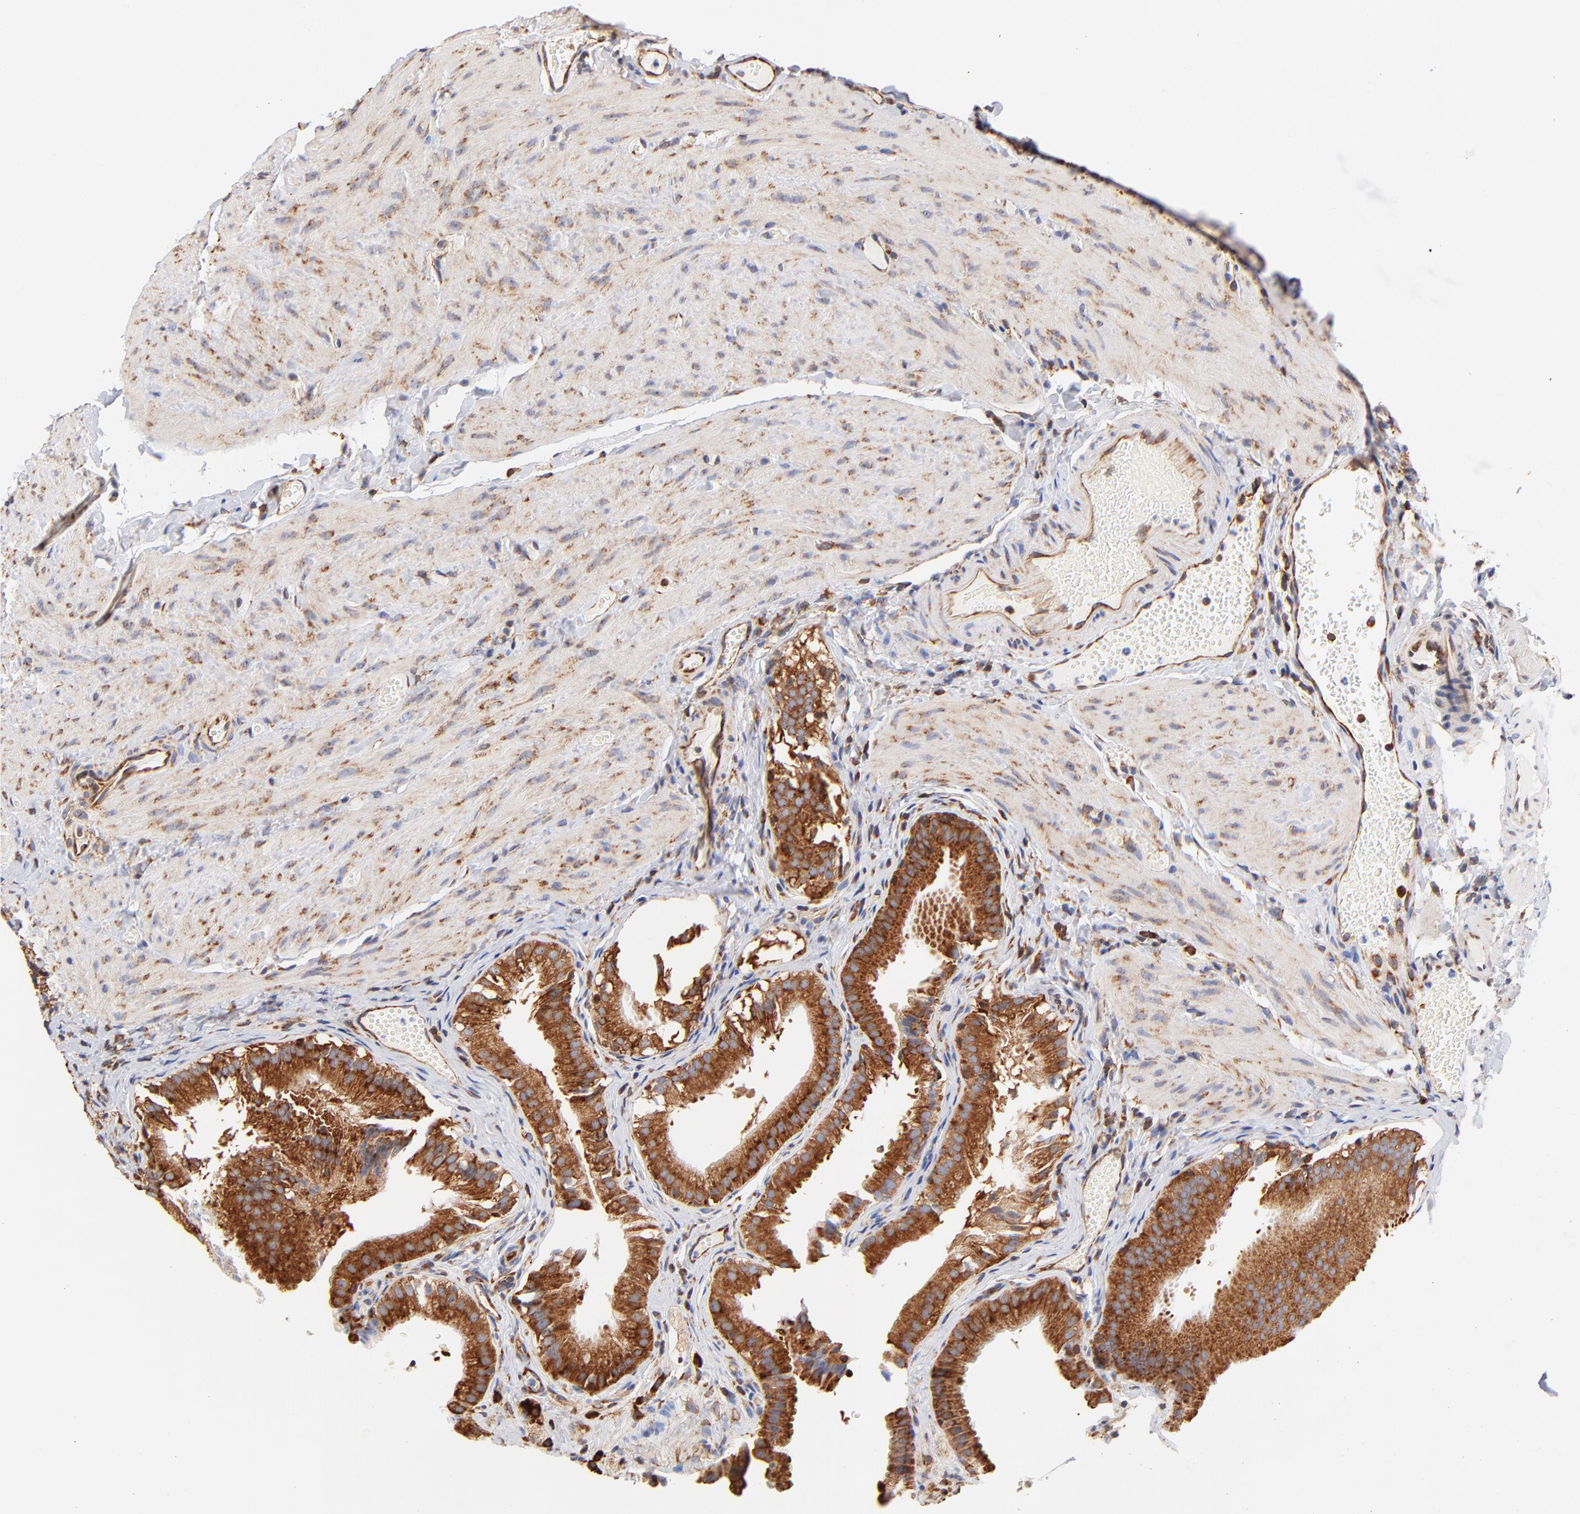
{"staining": {"intensity": "strong", "quantity": ">75%", "location": "cytoplasmic/membranous"}, "tissue": "gallbladder", "cell_type": "Glandular cells", "image_type": "normal", "snomed": [{"axis": "morphology", "description": "Normal tissue, NOS"}, {"axis": "topography", "description": "Gallbladder"}], "caption": "This histopathology image reveals immunohistochemistry staining of normal gallbladder, with high strong cytoplasmic/membranous staining in about >75% of glandular cells.", "gene": "RPL27", "patient": {"sex": "female", "age": 24}}